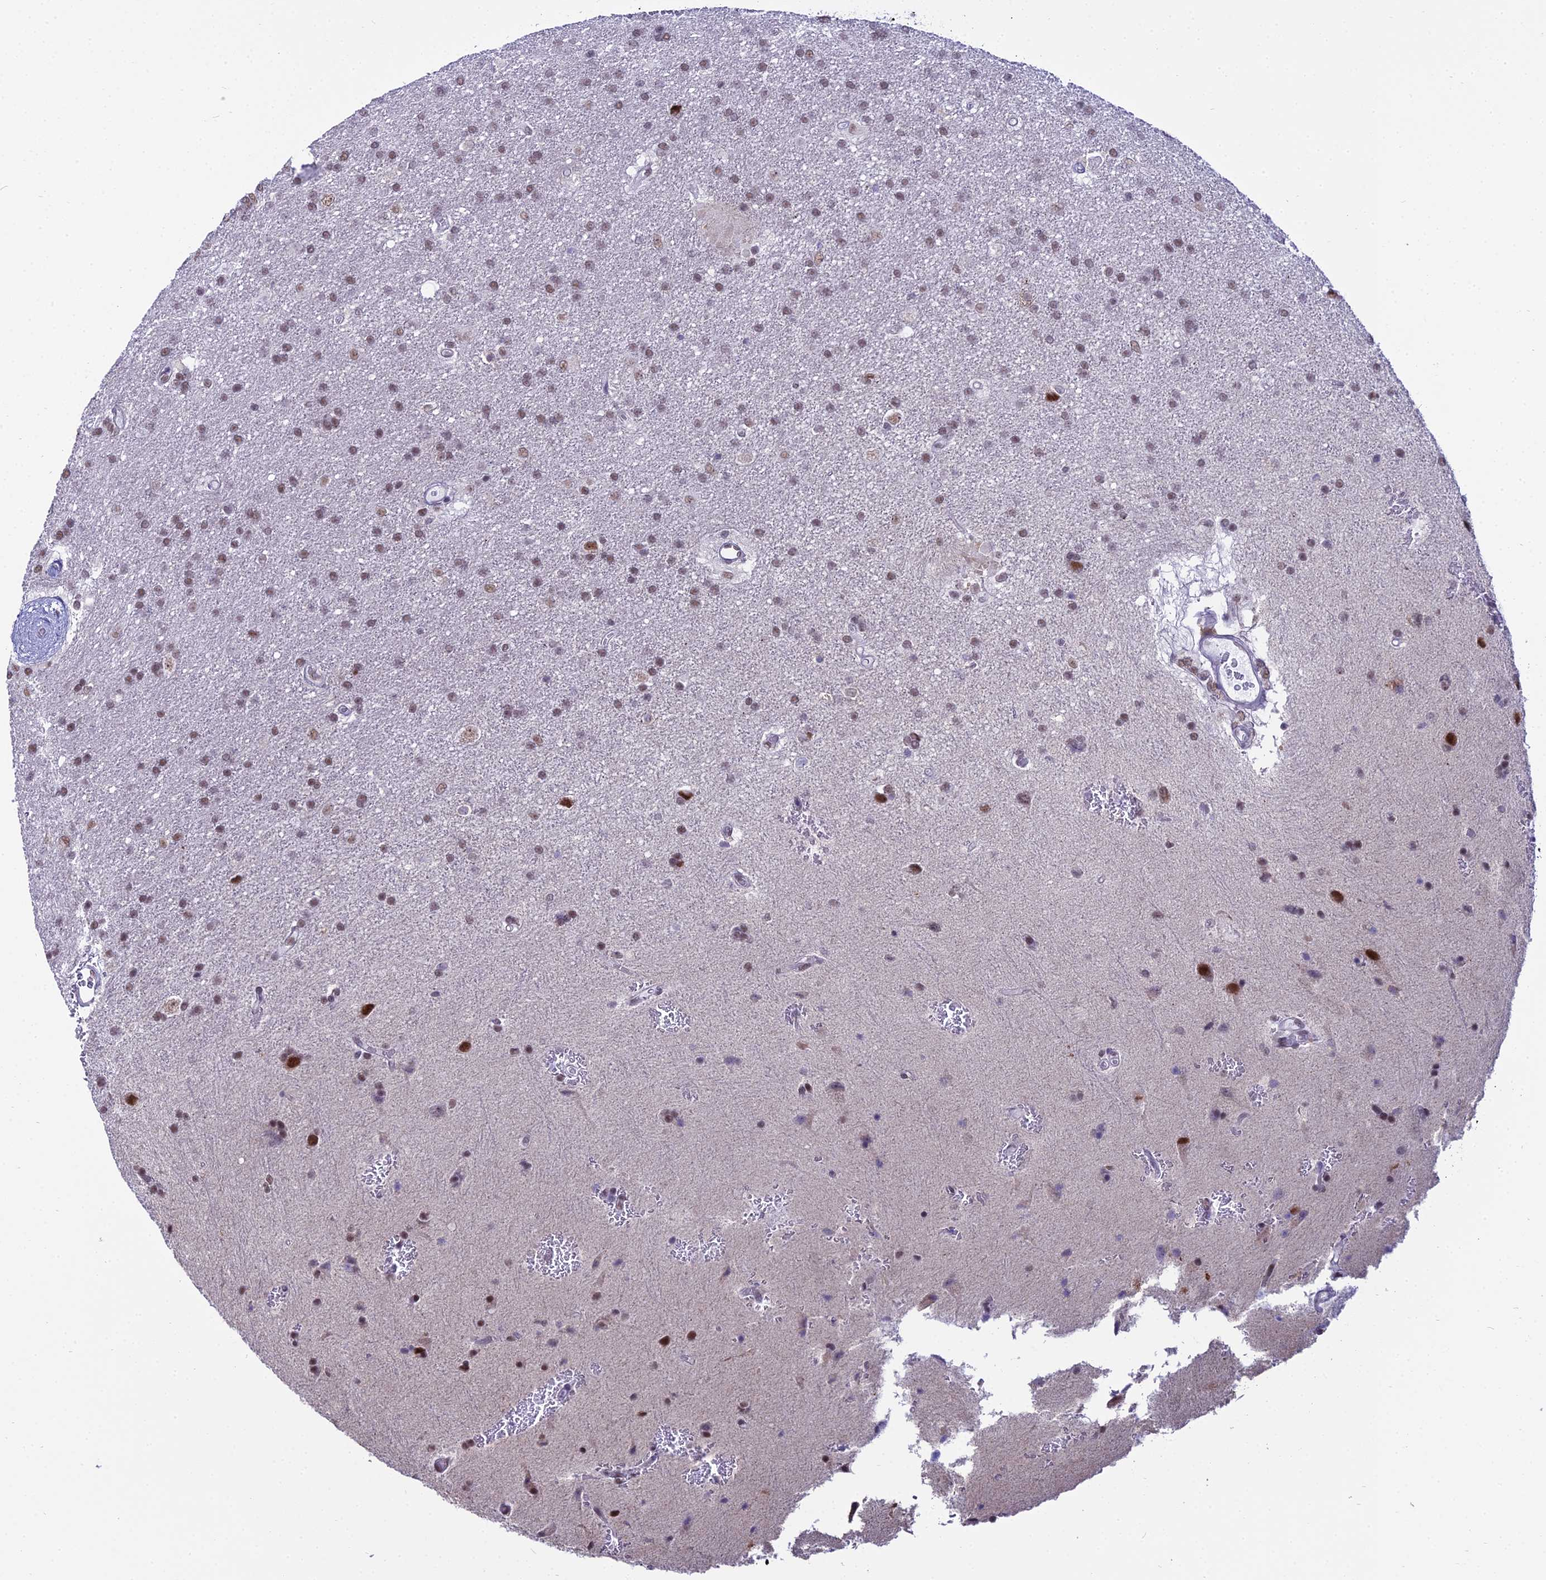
{"staining": {"intensity": "moderate", "quantity": ">75%", "location": "nuclear"}, "tissue": "glioma", "cell_type": "Tumor cells", "image_type": "cancer", "snomed": [{"axis": "morphology", "description": "Glioma, malignant, Low grade"}, {"axis": "topography", "description": "Brain"}], "caption": "High-power microscopy captured an IHC micrograph of low-grade glioma (malignant), revealing moderate nuclear positivity in about >75% of tumor cells. The staining was performed using DAB, with brown indicating positive protein expression. Nuclei are stained blue with hematoxylin.", "gene": "RBM12", "patient": {"sex": "male", "age": 66}}